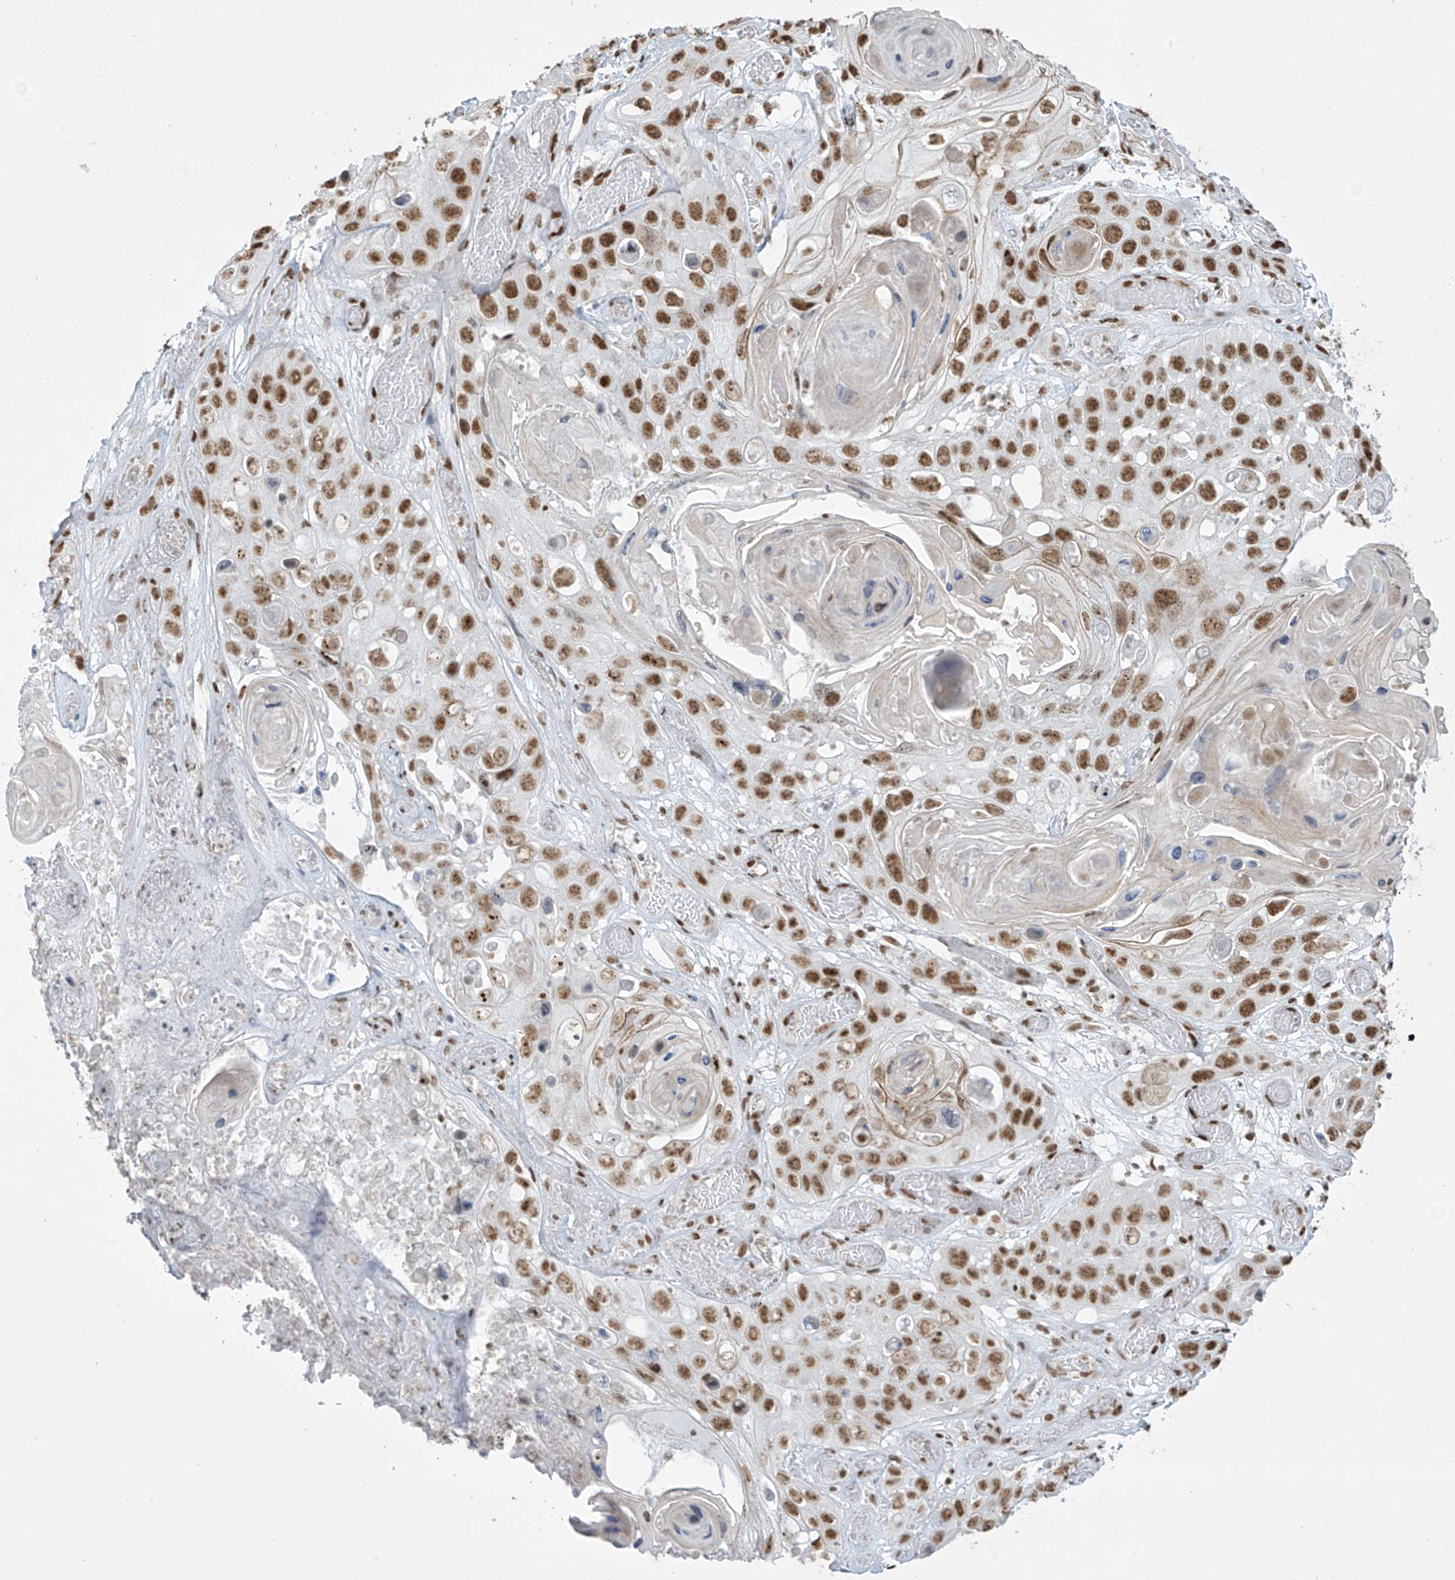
{"staining": {"intensity": "moderate", "quantity": ">75%", "location": "nuclear"}, "tissue": "skin cancer", "cell_type": "Tumor cells", "image_type": "cancer", "snomed": [{"axis": "morphology", "description": "Squamous cell carcinoma, NOS"}, {"axis": "topography", "description": "Skin"}], "caption": "Immunohistochemical staining of squamous cell carcinoma (skin) demonstrates moderate nuclear protein staining in approximately >75% of tumor cells. The staining was performed using DAB (3,3'-diaminobenzidine), with brown indicating positive protein expression. Nuclei are stained blue with hematoxylin.", "gene": "MS4A6A", "patient": {"sex": "male", "age": 55}}